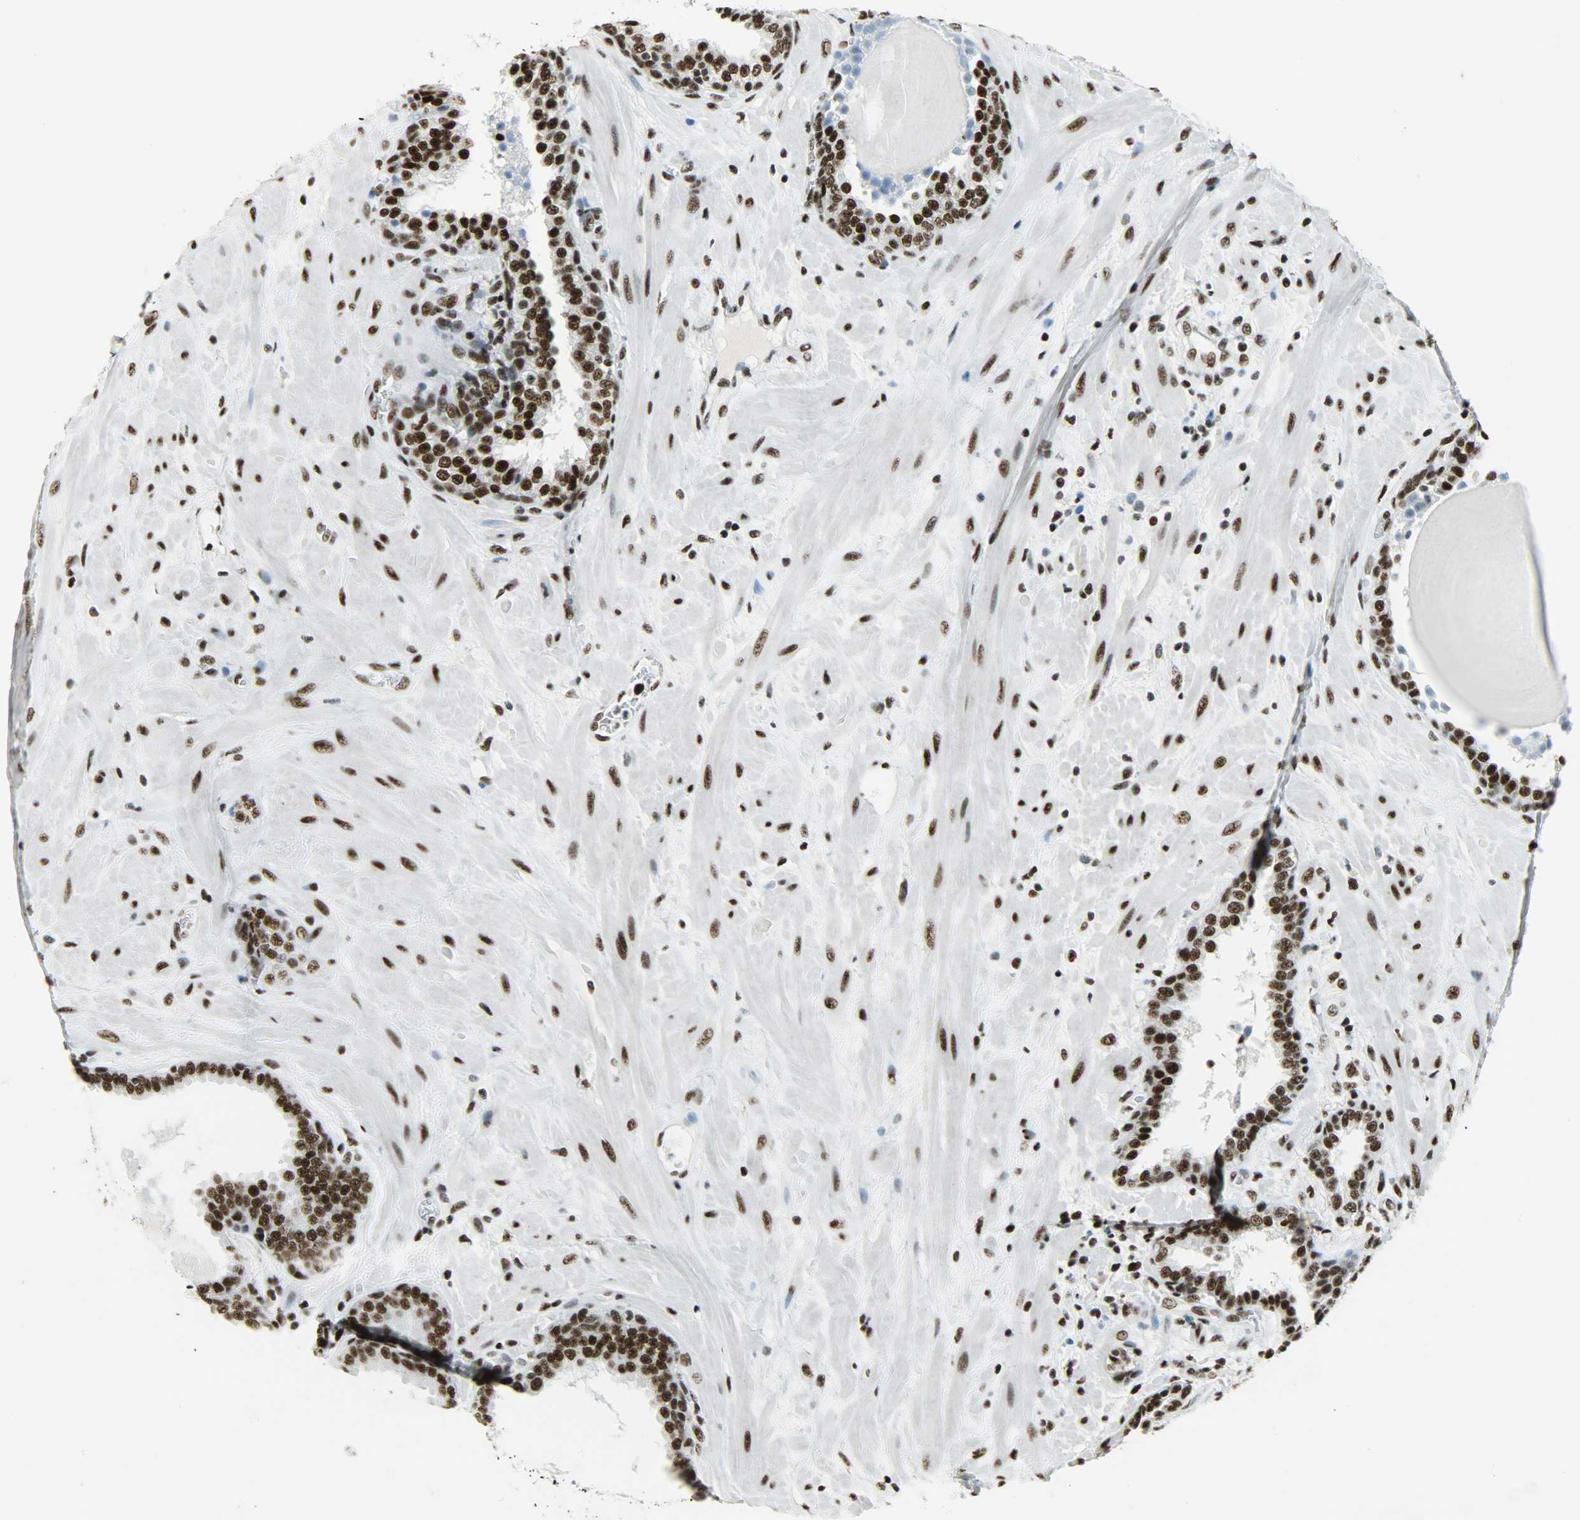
{"staining": {"intensity": "strong", "quantity": ">75%", "location": "nuclear"}, "tissue": "prostate", "cell_type": "Glandular cells", "image_type": "normal", "snomed": [{"axis": "morphology", "description": "Normal tissue, NOS"}, {"axis": "topography", "description": "Prostate"}], "caption": "Protein analysis of benign prostate demonstrates strong nuclear staining in approximately >75% of glandular cells. The staining was performed using DAB (3,3'-diaminobenzidine) to visualize the protein expression in brown, while the nuclei were stained in blue with hematoxylin (Magnification: 20x).", "gene": "SNRPA", "patient": {"sex": "male", "age": 51}}